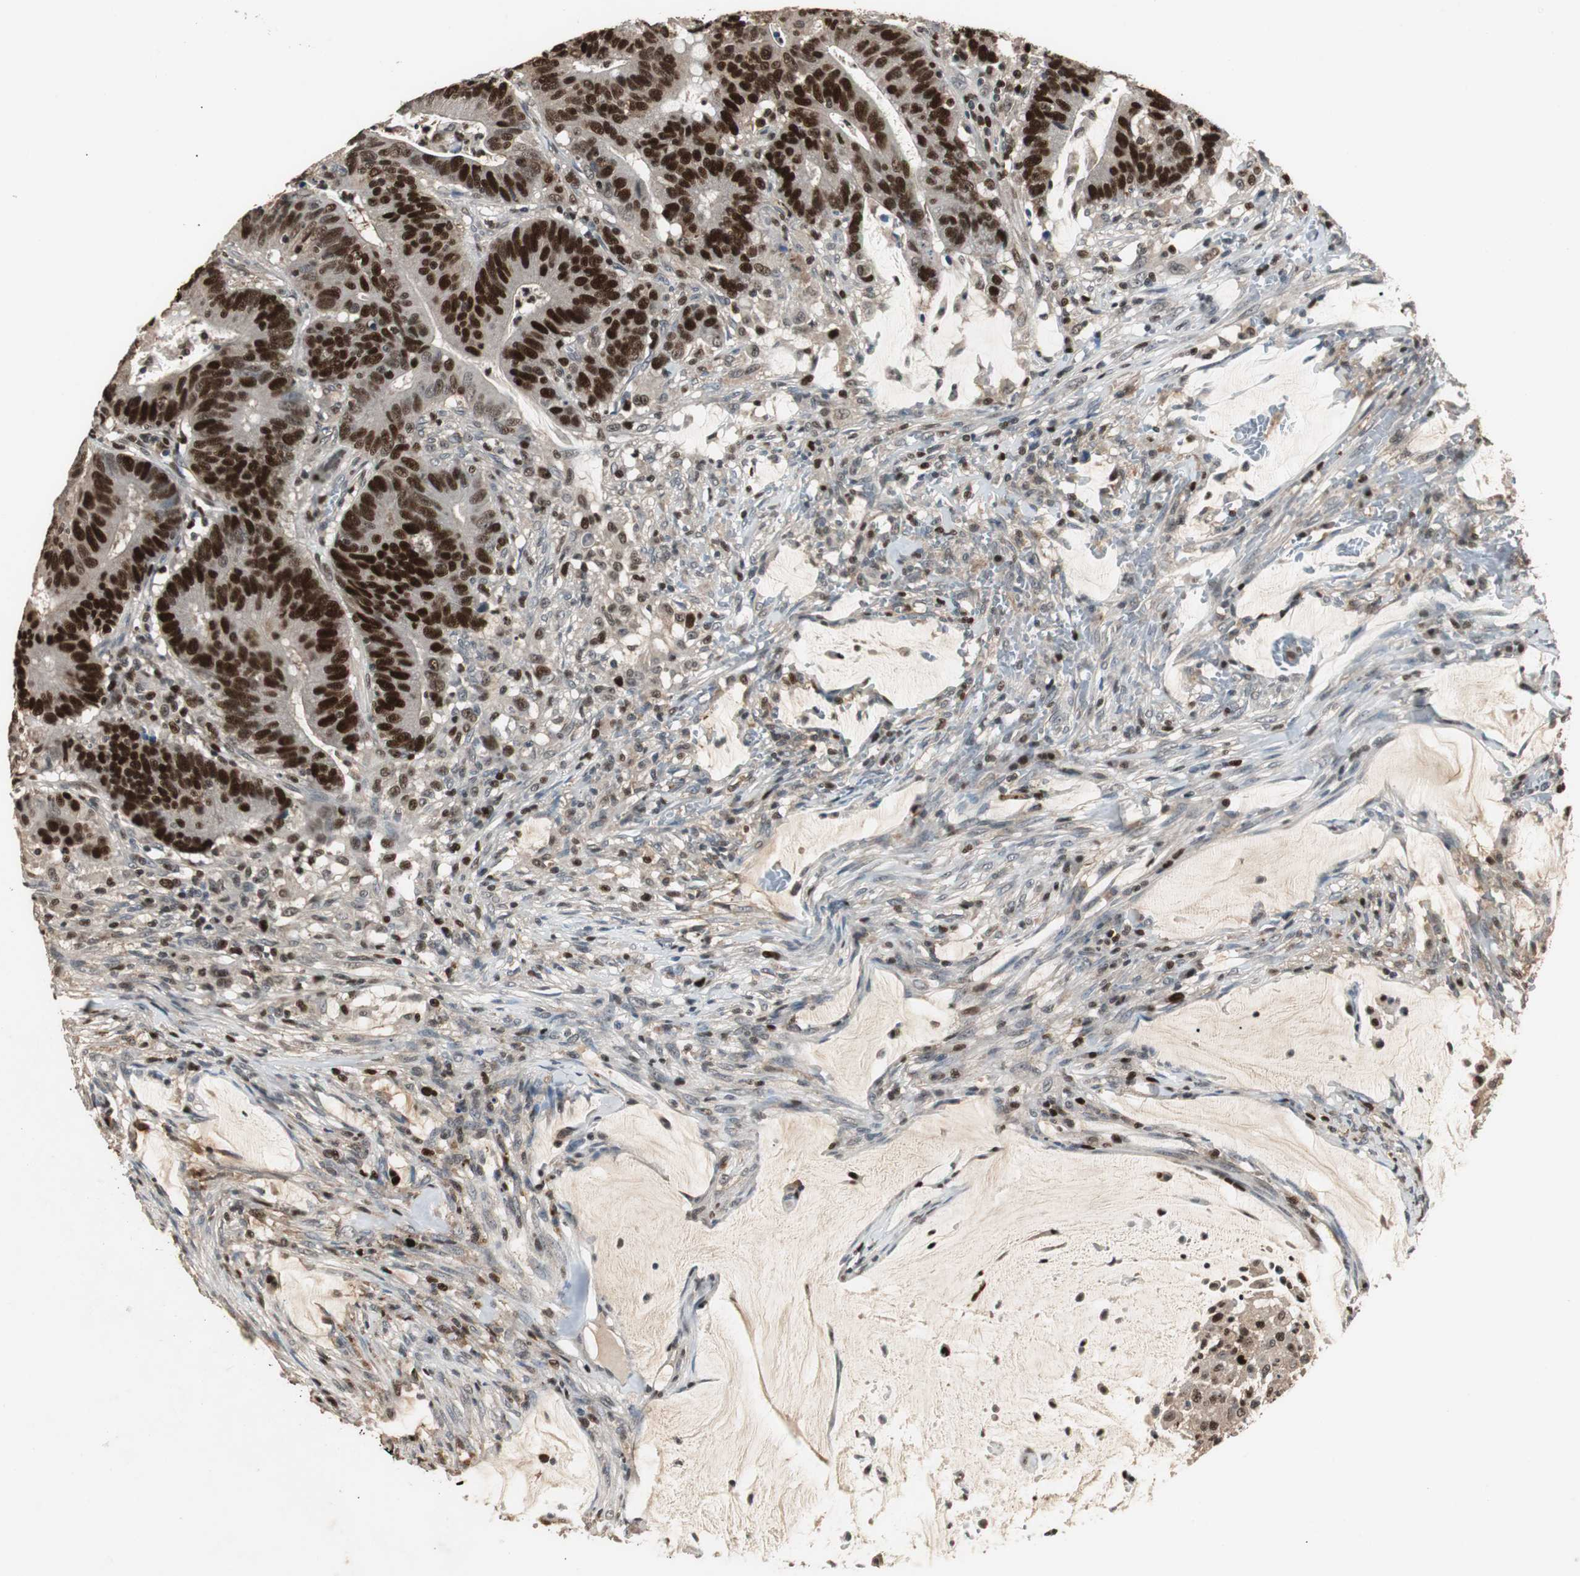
{"staining": {"intensity": "strong", "quantity": ">75%", "location": "nuclear"}, "tissue": "colorectal cancer", "cell_type": "Tumor cells", "image_type": "cancer", "snomed": [{"axis": "morphology", "description": "Adenocarcinoma, NOS"}, {"axis": "topography", "description": "Colon"}], "caption": "Colorectal adenocarcinoma tissue reveals strong nuclear staining in about >75% of tumor cells", "gene": "FEN1", "patient": {"sex": "male", "age": 45}}